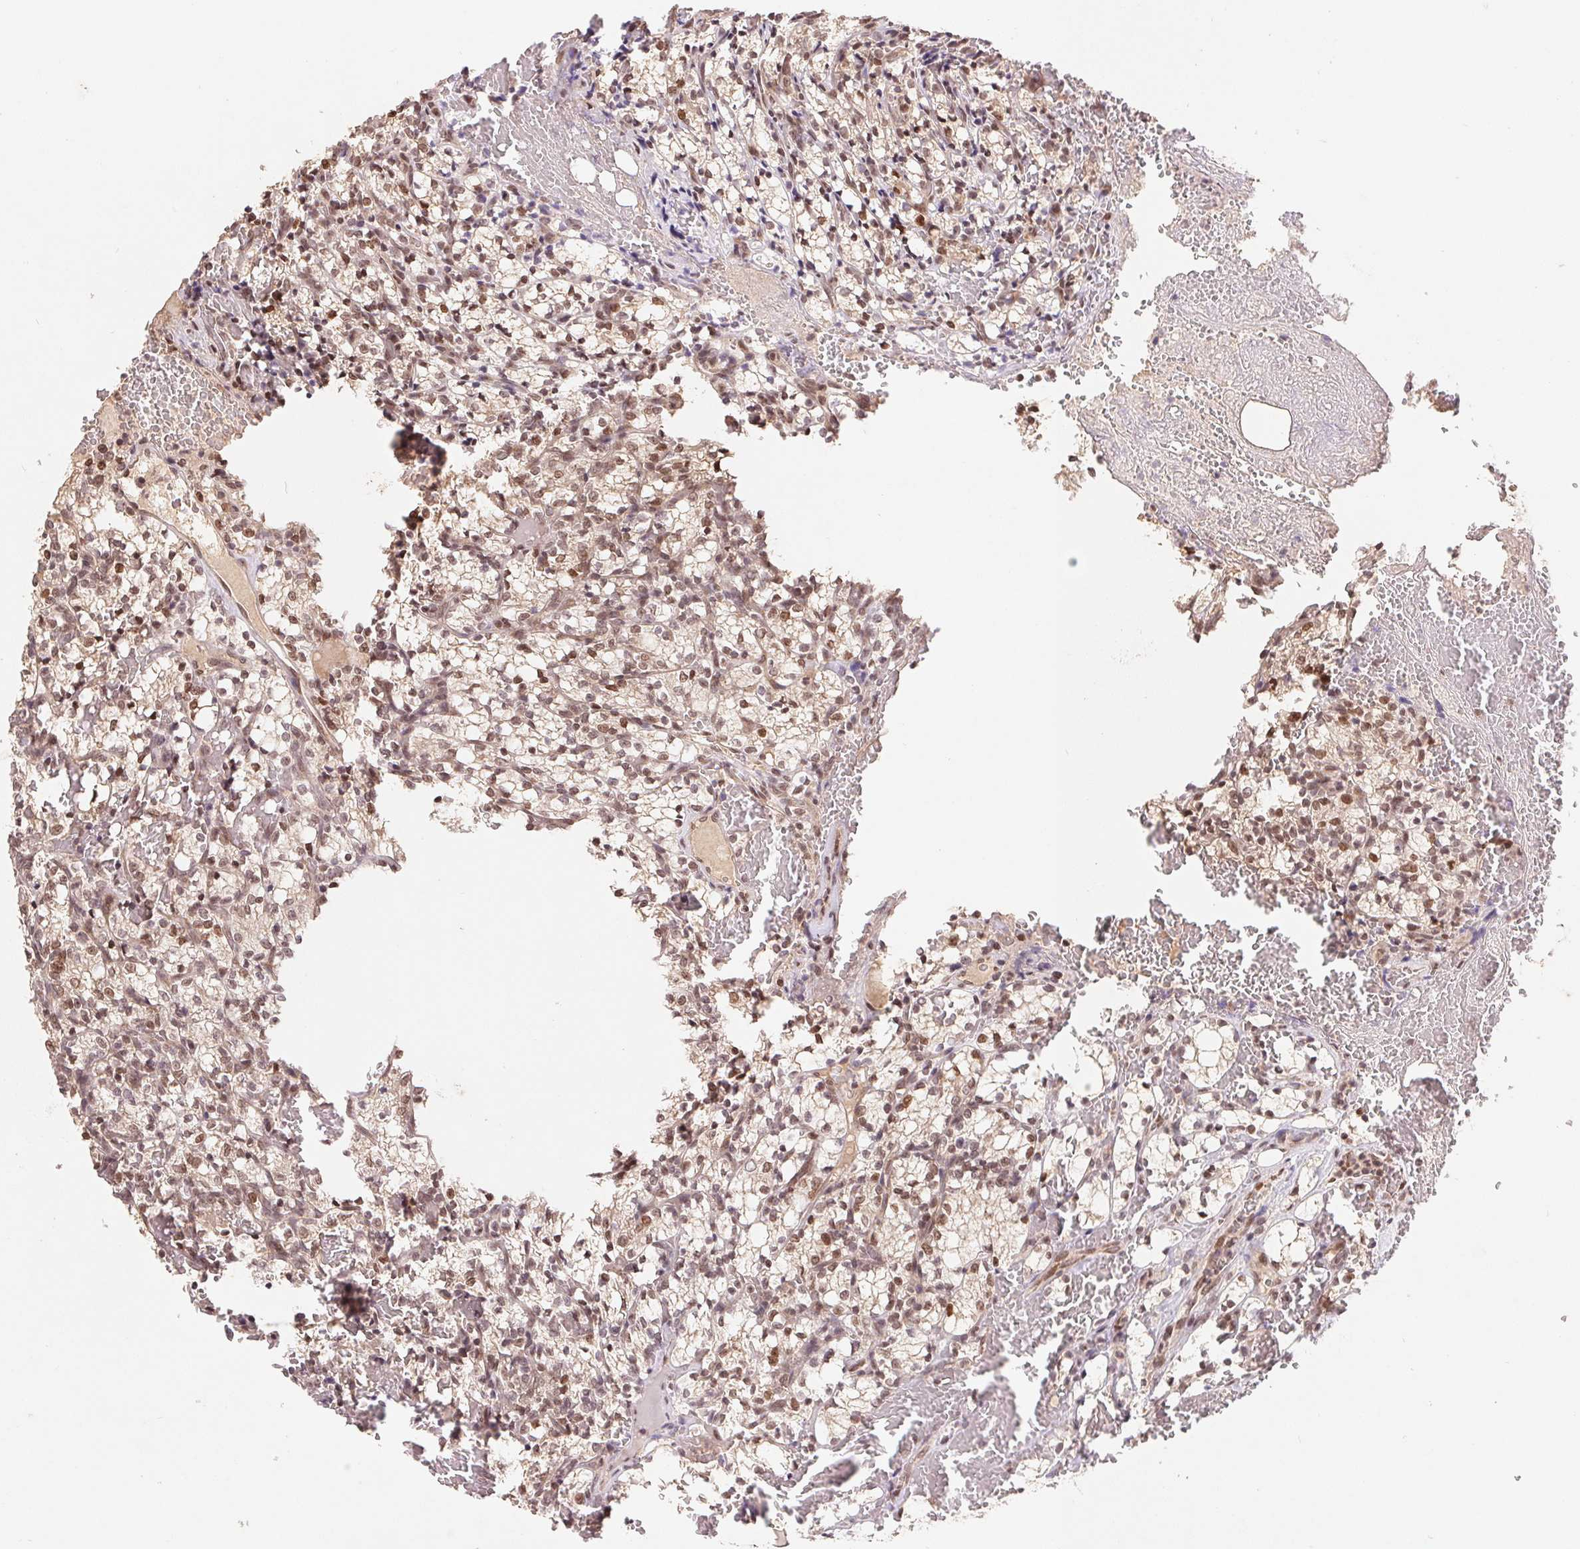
{"staining": {"intensity": "moderate", "quantity": ">75%", "location": "nuclear"}, "tissue": "renal cancer", "cell_type": "Tumor cells", "image_type": "cancer", "snomed": [{"axis": "morphology", "description": "Adenocarcinoma, NOS"}, {"axis": "topography", "description": "Kidney"}], "caption": "A brown stain shows moderate nuclear staining of a protein in renal cancer (adenocarcinoma) tumor cells. (DAB (3,3'-diaminobenzidine) IHC, brown staining for protein, blue staining for nuclei).", "gene": "HMGN3", "patient": {"sex": "female", "age": 69}}